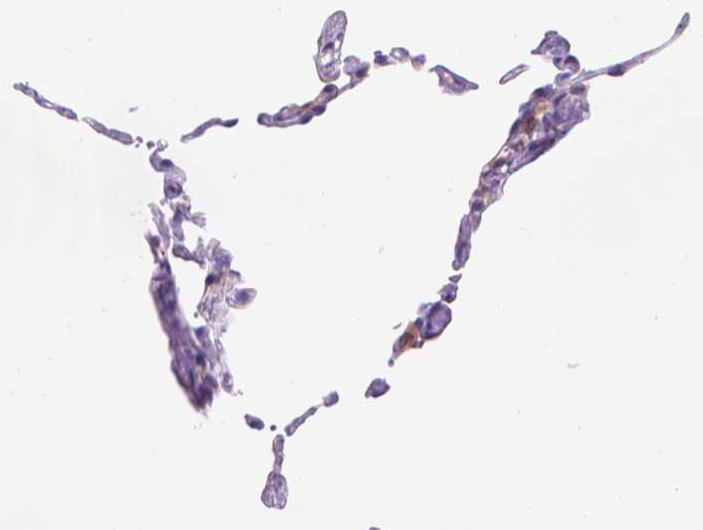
{"staining": {"intensity": "negative", "quantity": "none", "location": "none"}, "tissue": "lung", "cell_type": "Alveolar cells", "image_type": "normal", "snomed": [{"axis": "morphology", "description": "Normal tissue, NOS"}, {"axis": "topography", "description": "Lung"}], "caption": "DAB immunohistochemical staining of benign lung shows no significant staining in alveolar cells. The staining was performed using DAB (3,3'-diaminobenzidine) to visualize the protein expression in brown, while the nuclei were stained in blue with hematoxylin (Magnification: 20x).", "gene": "FGD2", "patient": {"sex": "female", "age": 57}}